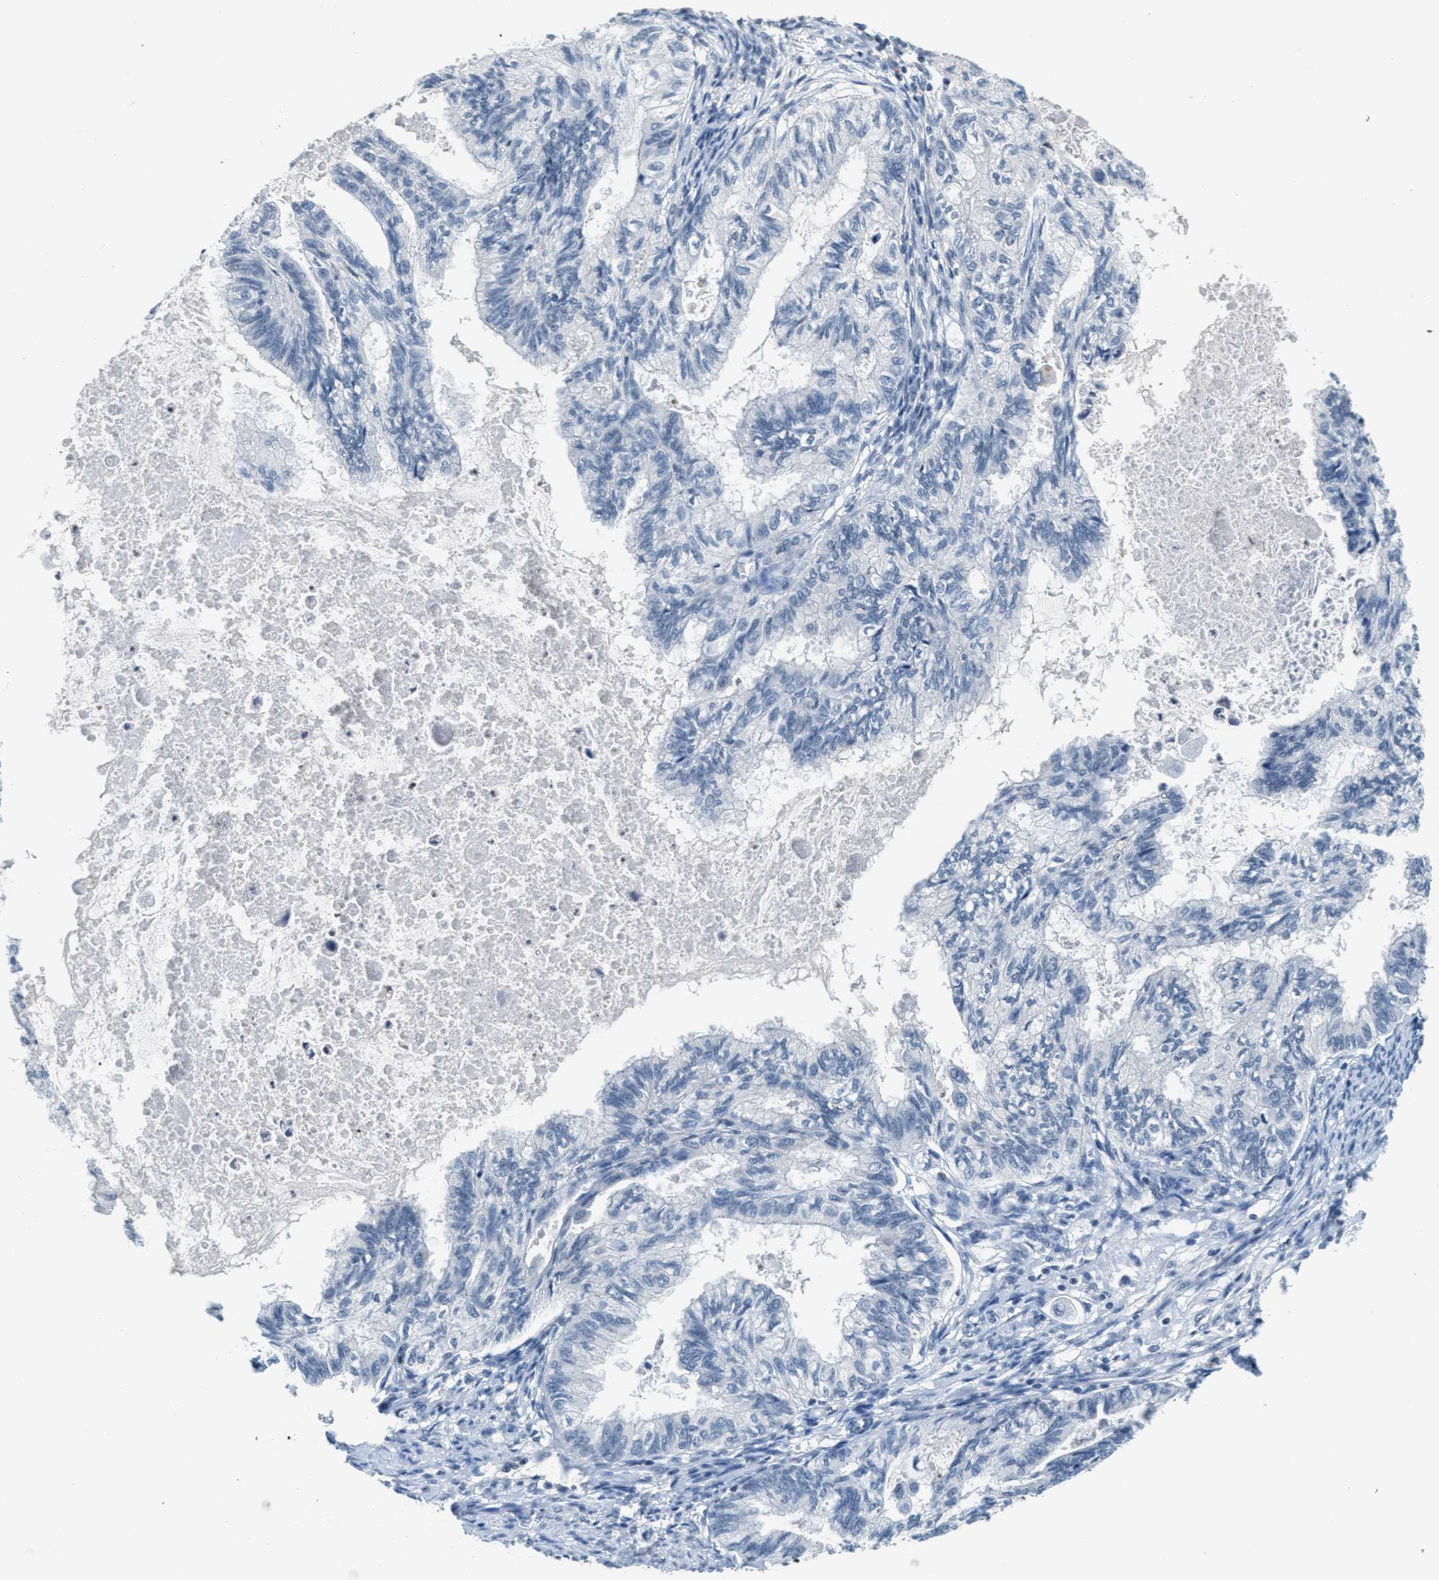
{"staining": {"intensity": "negative", "quantity": "none", "location": "none"}, "tissue": "cervical cancer", "cell_type": "Tumor cells", "image_type": "cancer", "snomed": [{"axis": "morphology", "description": "Normal tissue, NOS"}, {"axis": "morphology", "description": "Adenocarcinoma, NOS"}, {"axis": "topography", "description": "Cervix"}, {"axis": "topography", "description": "Endometrium"}], "caption": "DAB (3,3'-diaminobenzidine) immunohistochemical staining of human cervical adenocarcinoma displays no significant staining in tumor cells.", "gene": "CA4", "patient": {"sex": "female", "age": 86}}